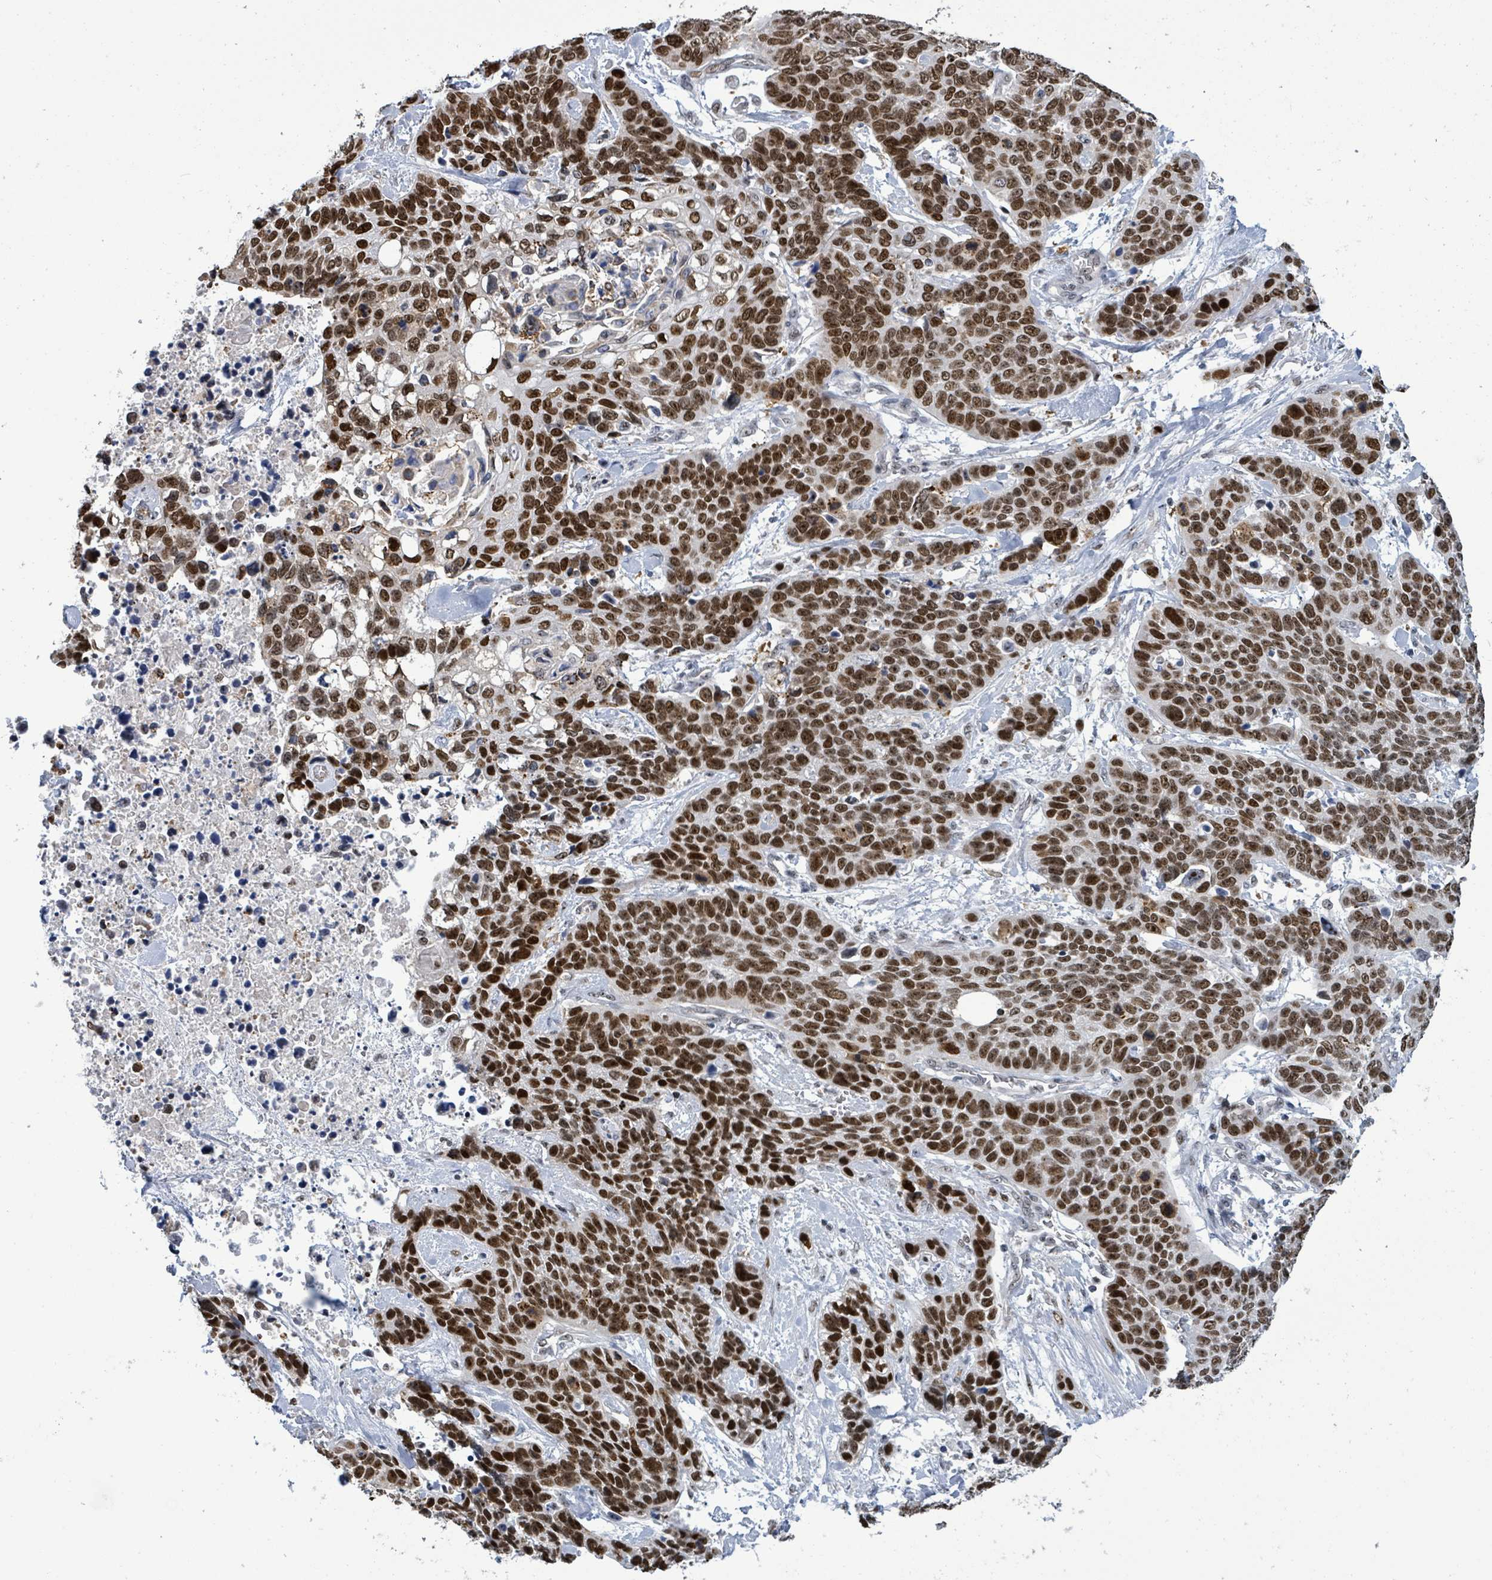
{"staining": {"intensity": "strong", "quantity": ">75%", "location": "nuclear"}, "tissue": "lung cancer", "cell_type": "Tumor cells", "image_type": "cancer", "snomed": [{"axis": "morphology", "description": "Squamous cell carcinoma, NOS"}, {"axis": "topography", "description": "Lung"}], "caption": "Immunohistochemical staining of squamous cell carcinoma (lung) demonstrates high levels of strong nuclear protein positivity in approximately >75% of tumor cells. Using DAB (brown) and hematoxylin (blue) stains, captured at high magnification using brightfield microscopy.", "gene": "RRN3", "patient": {"sex": "male", "age": 62}}